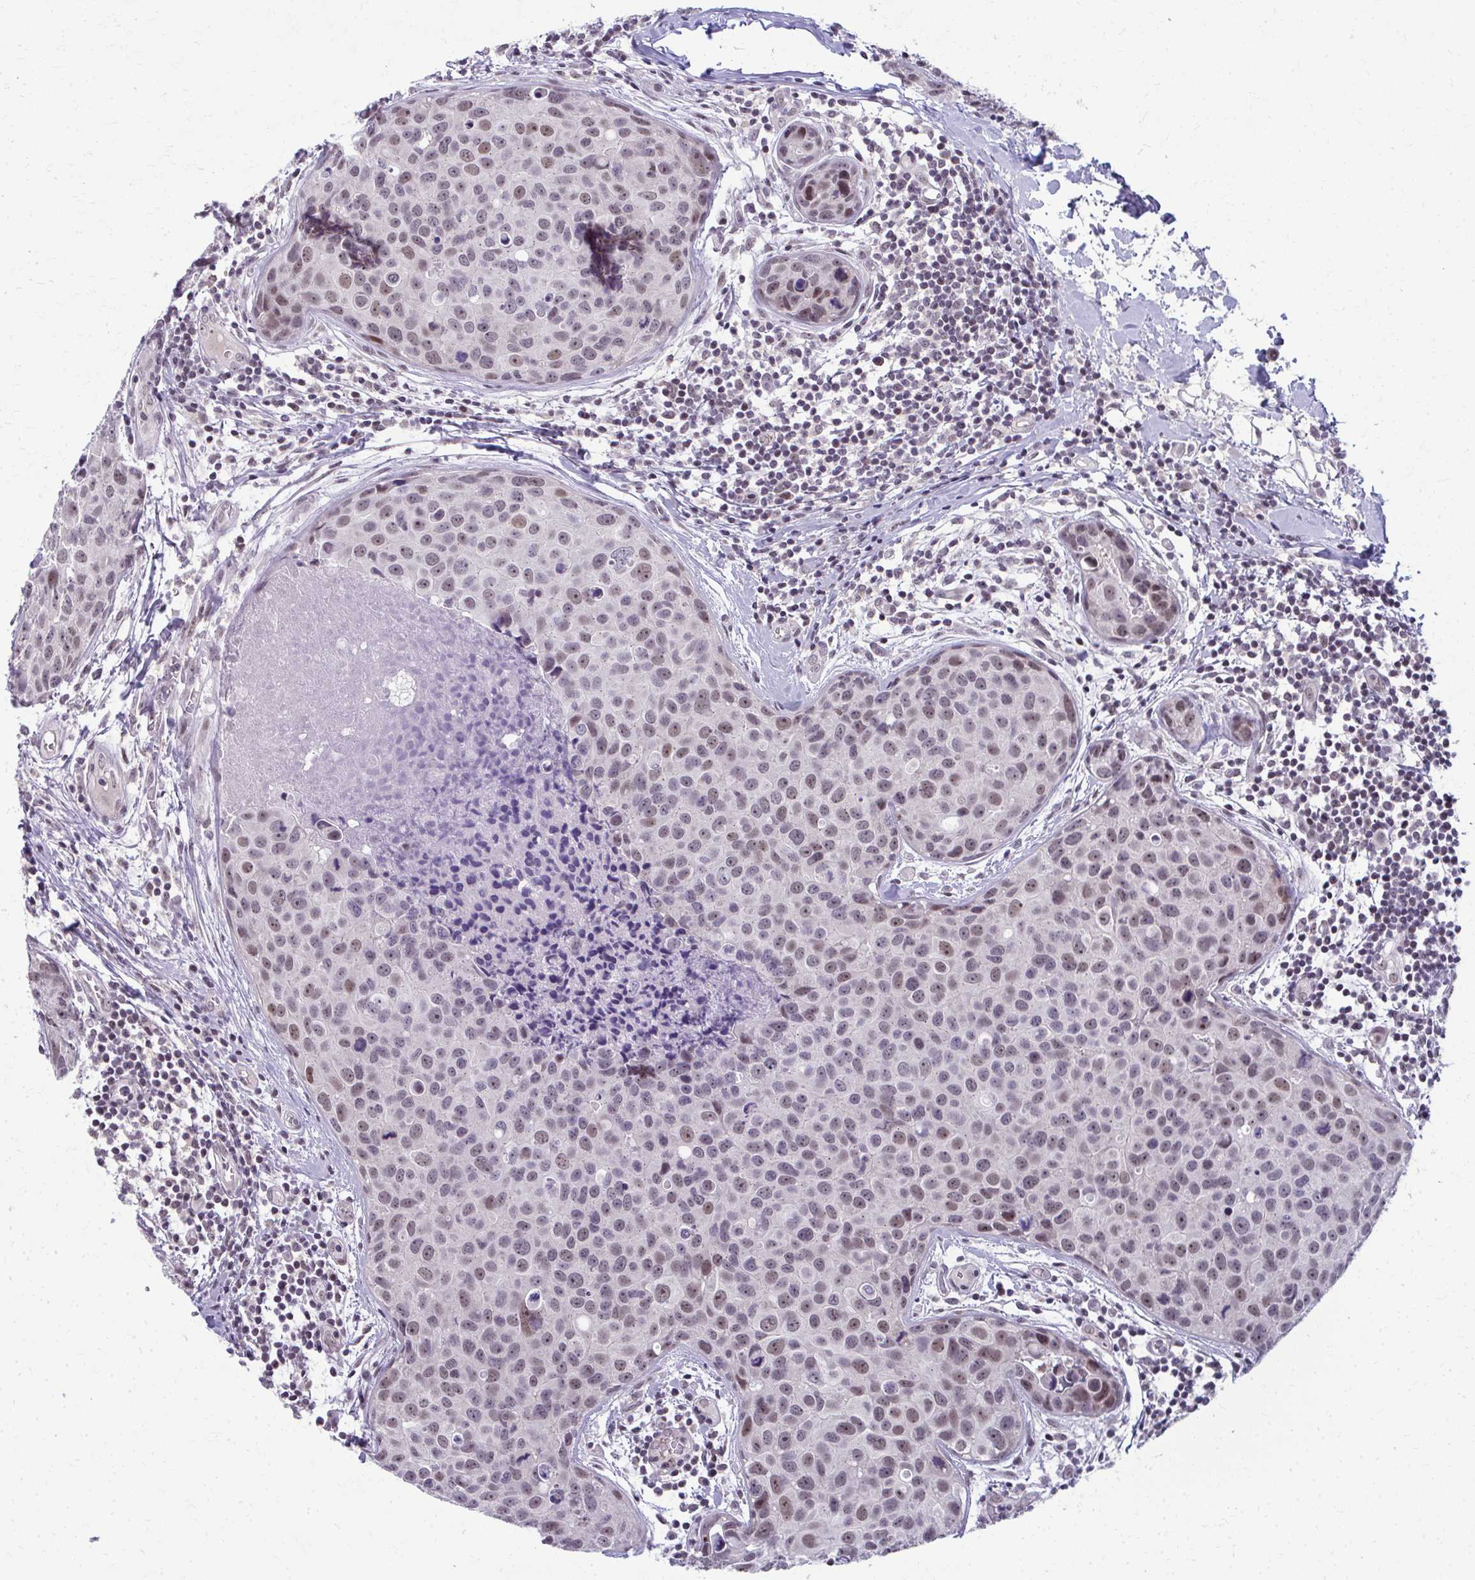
{"staining": {"intensity": "weak", "quantity": ">75%", "location": "nuclear"}, "tissue": "breast cancer", "cell_type": "Tumor cells", "image_type": "cancer", "snomed": [{"axis": "morphology", "description": "Duct carcinoma"}, {"axis": "topography", "description": "Breast"}], "caption": "An immunohistochemistry (IHC) histopathology image of neoplastic tissue is shown. Protein staining in brown shows weak nuclear positivity in breast cancer within tumor cells. The protein of interest is stained brown, and the nuclei are stained in blue (DAB IHC with brightfield microscopy, high magnification).", "gene": "MAF1", "patient": {"sex": "female", "age": 24}}